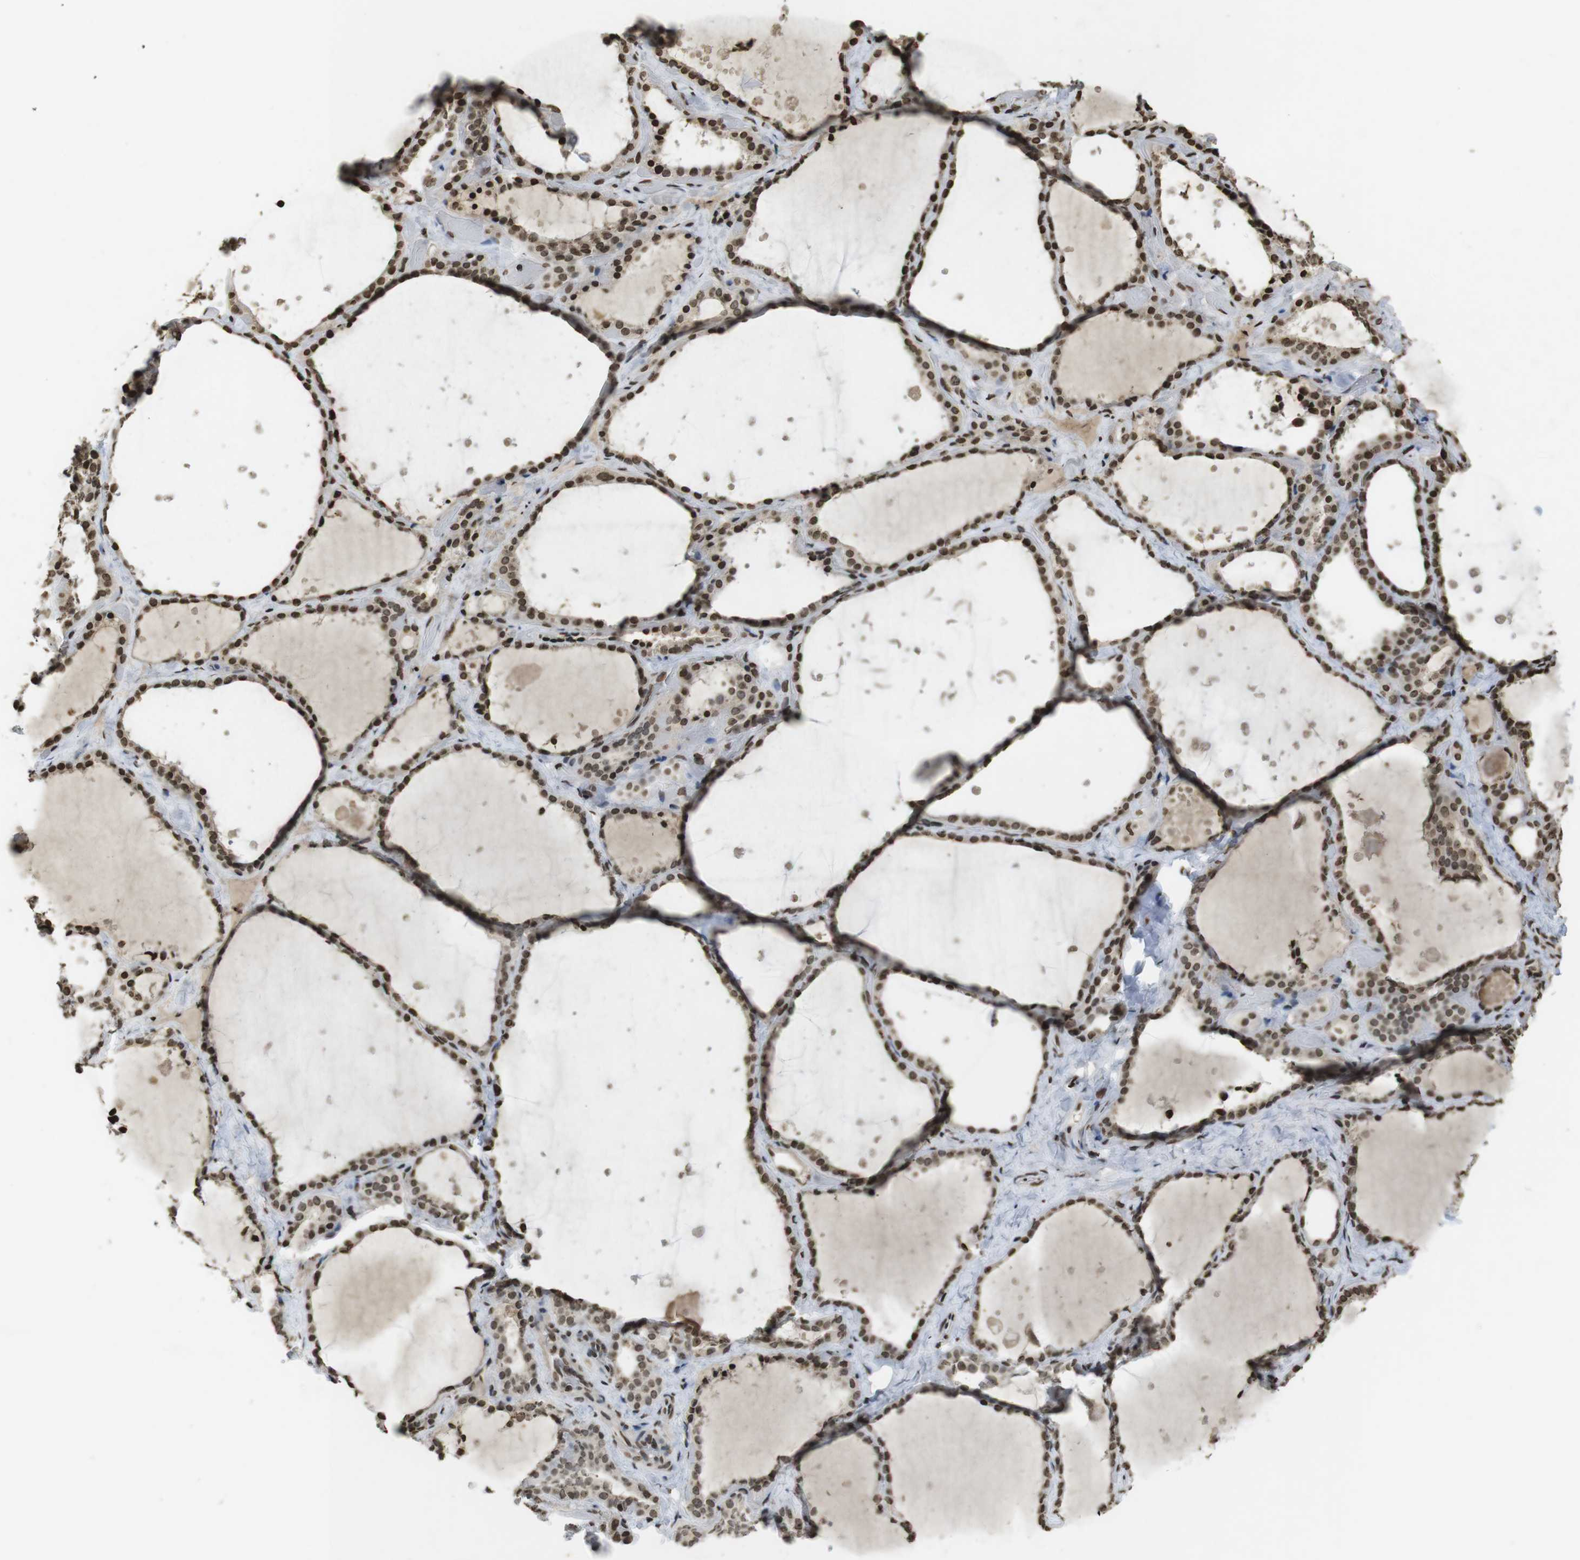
{"staining": {"intensity": "strong", "quantity": ">75%", "location": "nuclear"}, "tissue": "thyroid gland", "cell_type": "Glandular cells", "image_type": "normal", "snomed": [{"axis": "morphology", "description": "Normal tissue, NOS"}, {"axis": "topography", "description": "Thyroid gland"}], "caption": "Thyroid gland stained for a protein displays strong nuclear positivity in glandular cells. (Brightfield microscopy of DAB IHC at high magnification).", "gene": "FOXA3", "patient": {"sex": "female", "age": 44}}